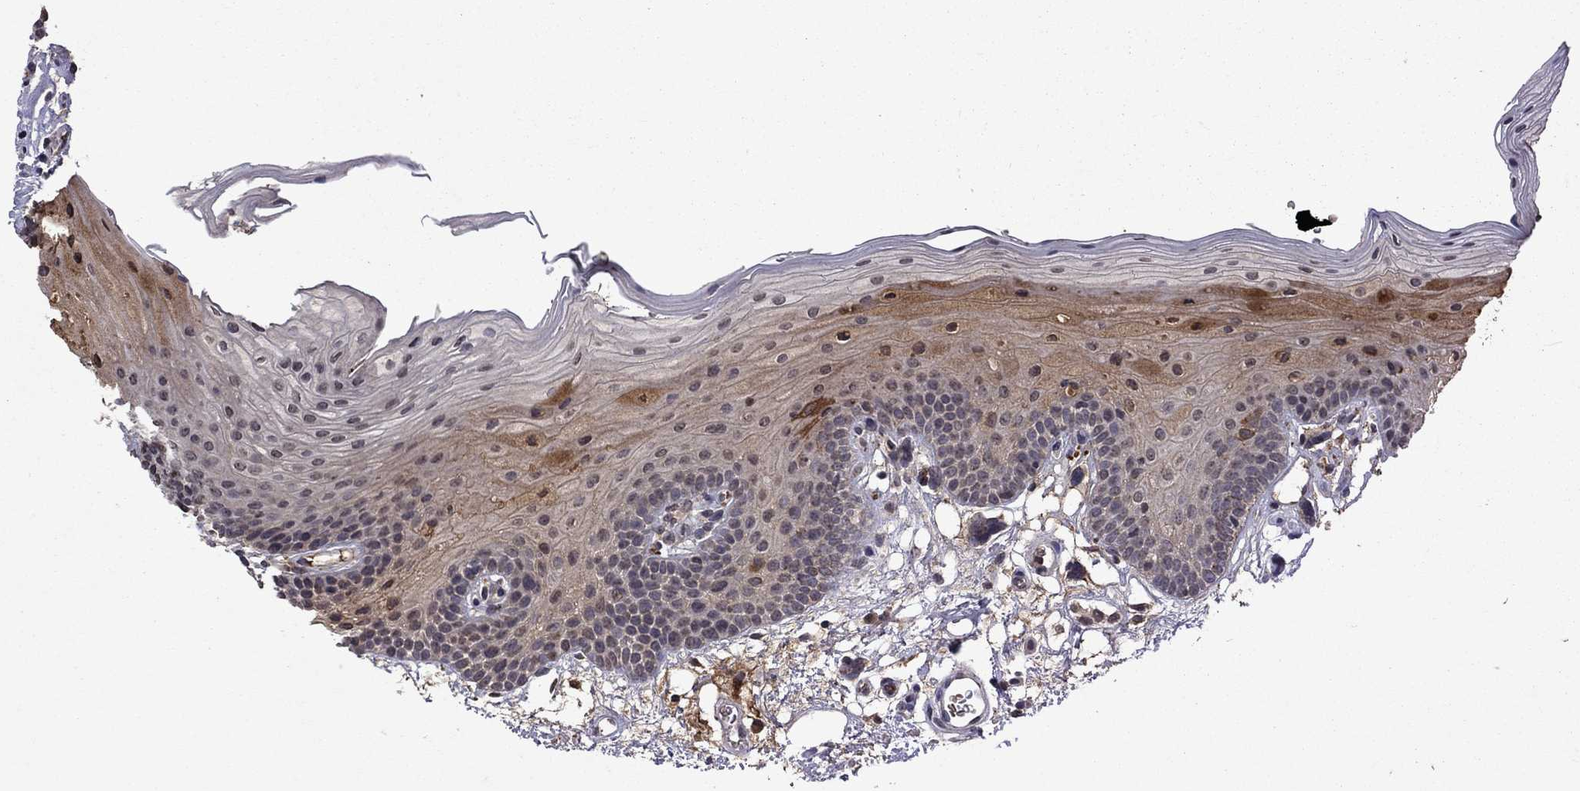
{"staining": {"intensity": "moderate", "quantity": "<25%", "location": "cytoplasmic/membranous"}, "tissue": "oral mucosa", "cell_type": "Squamous epithelial cells", "image_type": "normal", "snomed": [{"axis": "morphology", "description": "Normal tissue, NOS"}, {"axis": "topography", "description": "Oral tissue"}, {"axis": "topography", "description": "Tounge, NOS"}], "caption": "A low amount of moderate cytoplasmic/membranous positivity is identified in about <25% of squamous epithelial cells in benign oral mucosa. The protein of interest is shown in brown color, while the nuclei are stained blue.", "gene": "NLGN1", "patient": {"sex": "female", "age": 83}}